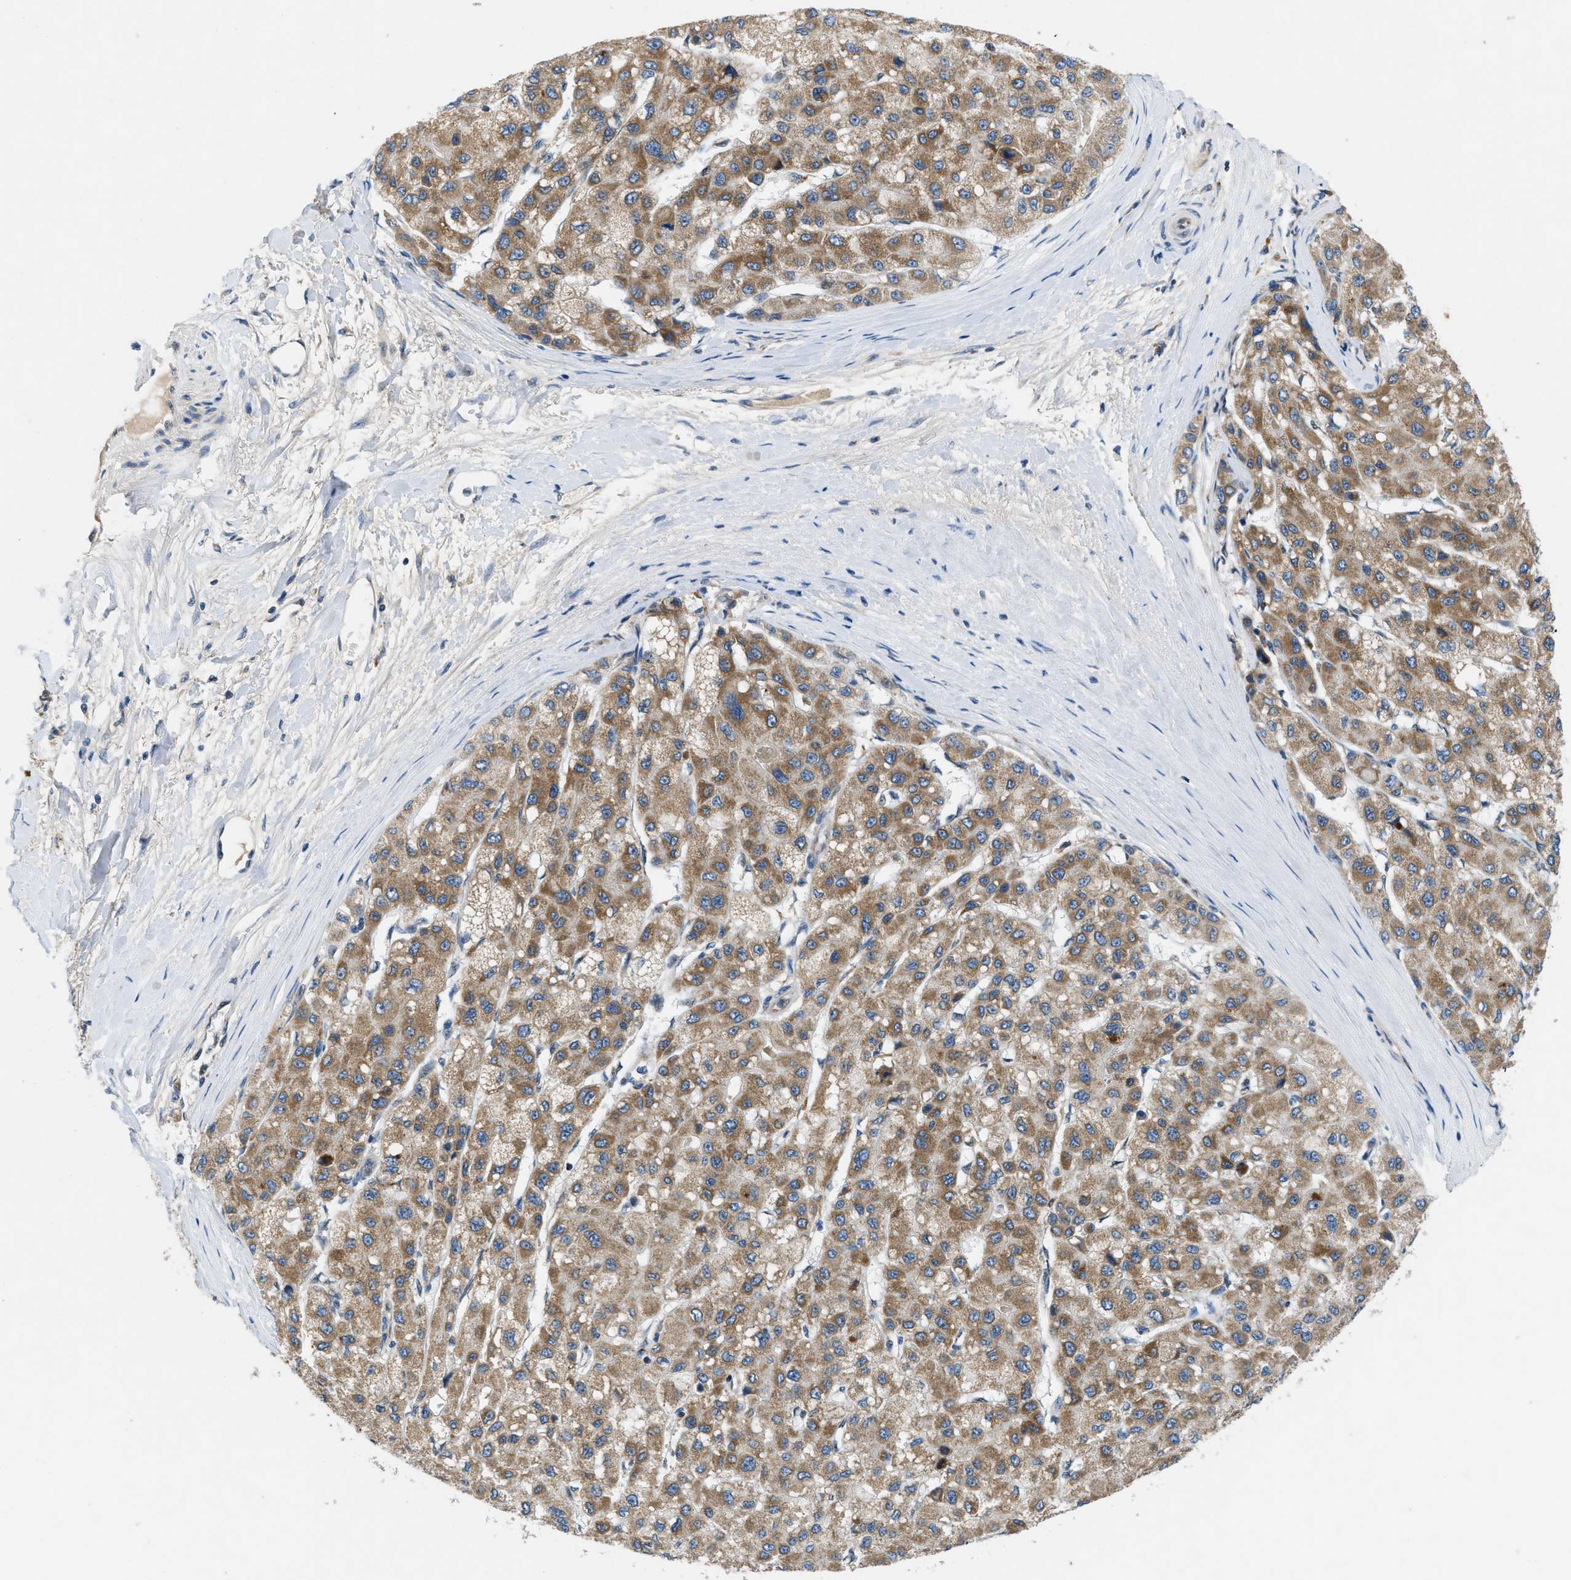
{"staining": {"intensity": "moderate", "quantity": ">75%", "location": "cytoplasmic/membranous"}, "tissue": "liver cancer", "cell_type": "Tumor cells", "image_type": "cancer", "snomed": [{"axis": "morphology", "description": "Carcinoma, Hepatocellular, NOS"}, {"axis": "topography", "description": "Liver"}], "caption": "Protein staining of hepatocellular carcinoma (liver) tissue shows moderate cytoplasmic/membranous staining in approximately >75% of tumor cells.", "gene": "PNKD", "patient": {"sex": "male", "age": 80}}